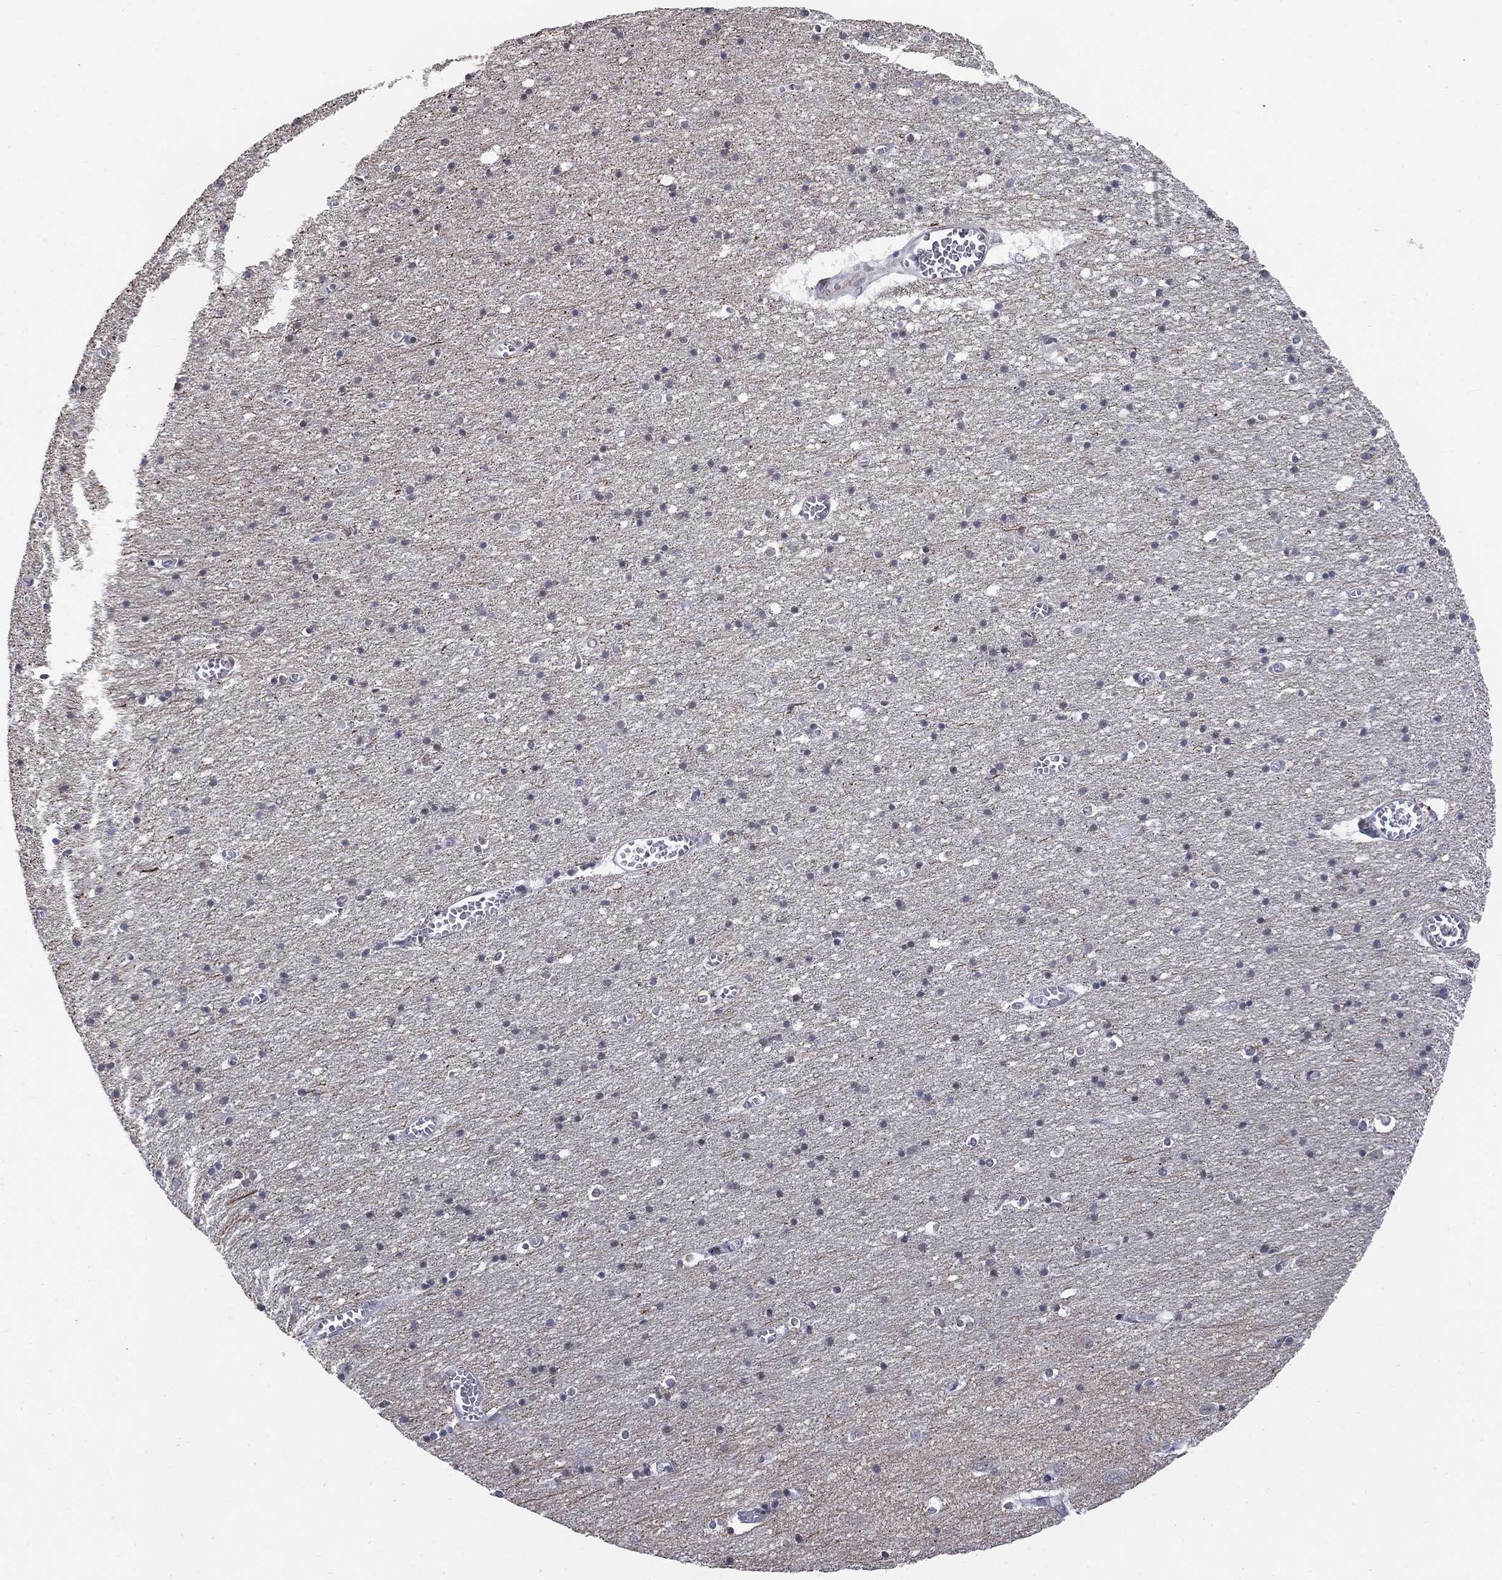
{"staining": {"intensity": "negative", "quantity": "none", "location": "none"}, "tissue": "cerebral cortex", "cell_type": "Endothelial cells", "image_type": "normal", "snomed": [{"axis": "morphology", "description": "Normal tissue, NOS"}, {"axis": "topography", "description": "Cerebral cortex"}], "caption": "Immunohistochemistry photomicrograph of benign cerebral cortex stained for a protein (brown), which exhibits no expression in endothelial cells. The staining is performed using DAB brown chromogen with nuclei counter-stained in using hematoxylin.", "gene": "GRIA3", "patient": {"sex": "male", "age": 70}}